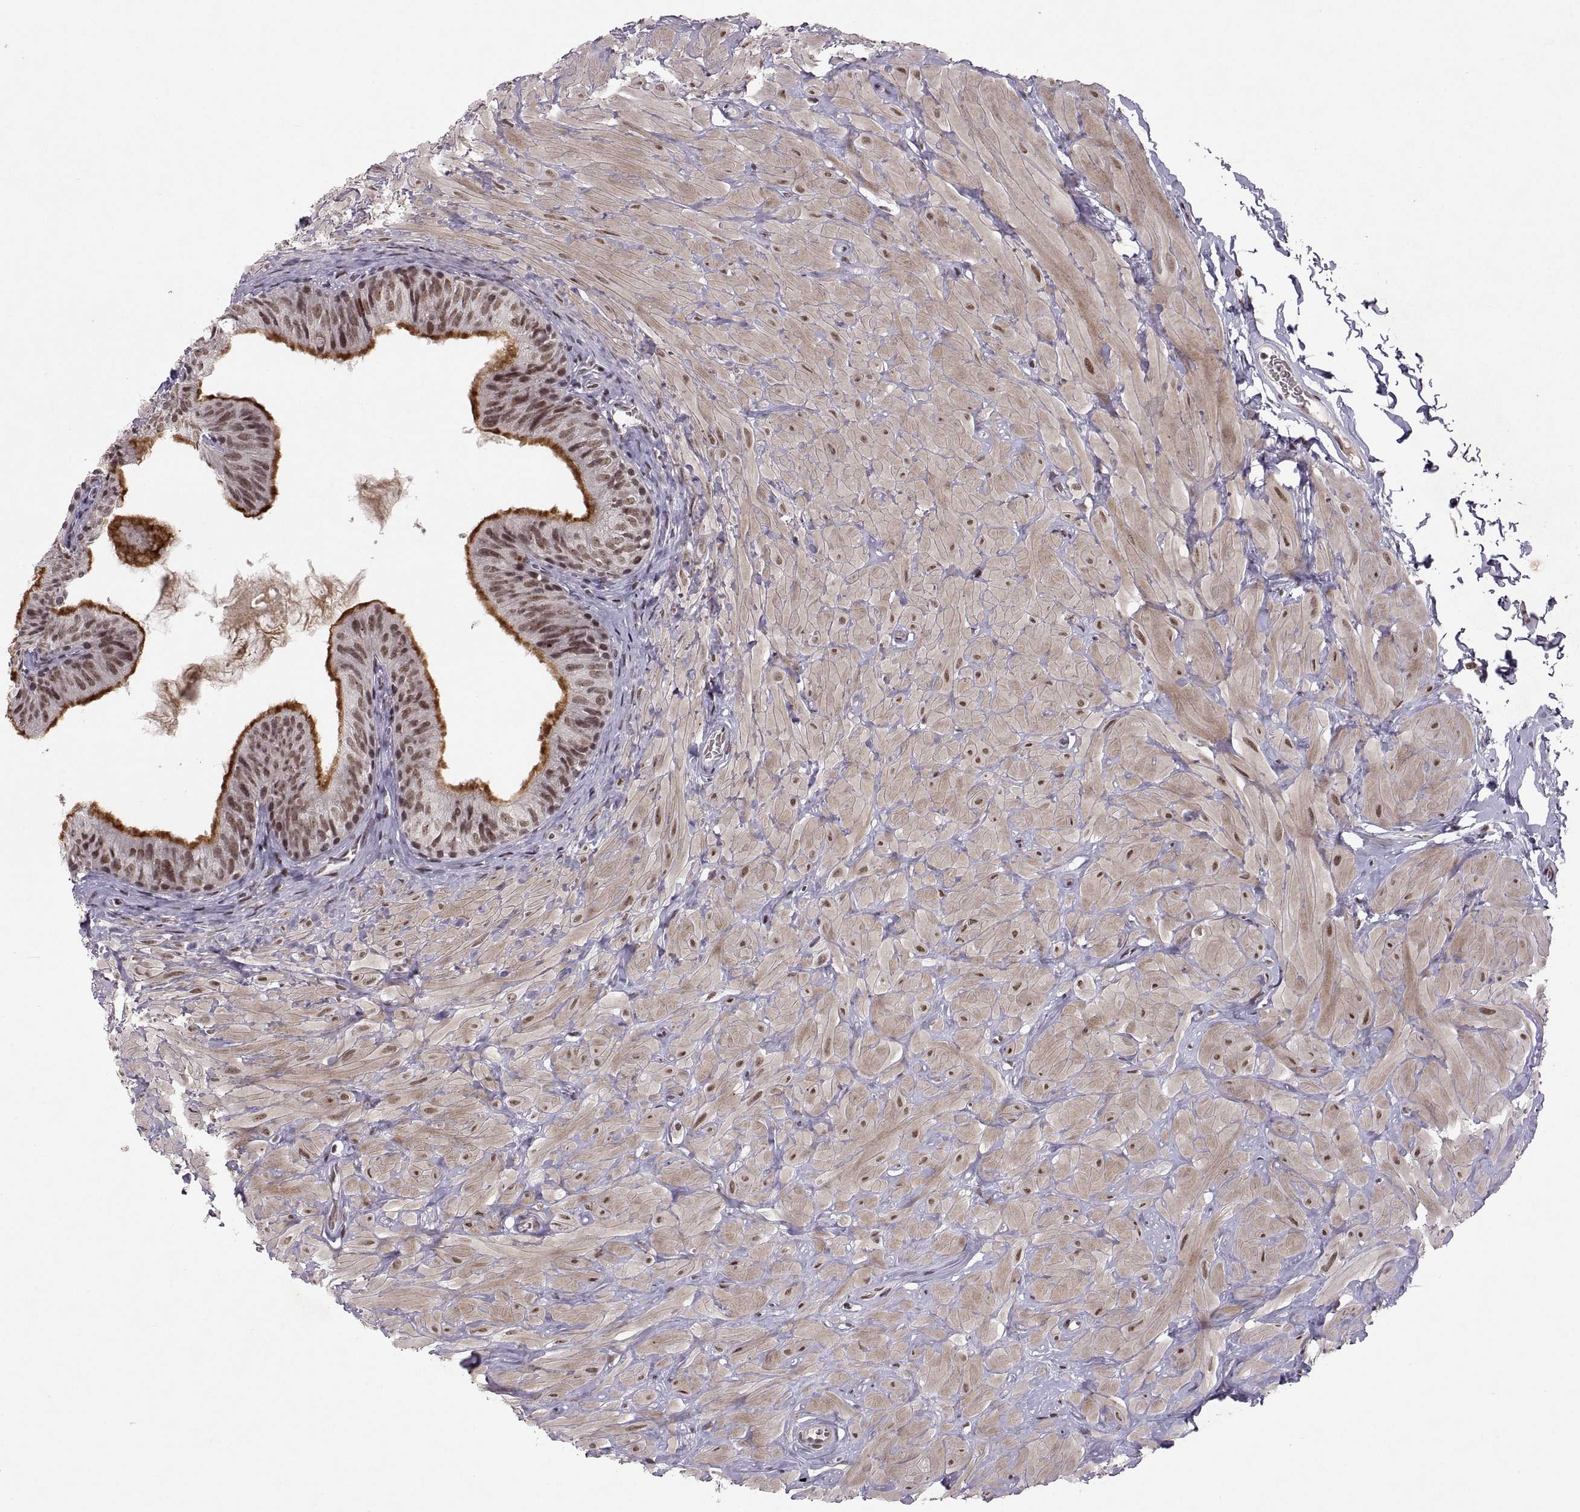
{"staining": {"intensity": "moderate", "quantity": "25%-75%", "location": "cytoplasmic/membranous,nuclear"}, "tissue": "epididymis", "cell_type": "Glandular cells", "image_type": "normal", "snomed": [{"axis": "morphology", "description": "Normal tissue, NOS"}, {"axis": "topography", "description": "Epididymis"}, {"axis": "topography", "description": "Vas deferens"}], "caption": "An immunohistochemistry image of unremarkable tissue is shown. Protein staining in brown shows moderate cytoplasmic/membranous,nuclear positivity in epididymis within glandular cells. (Stains: DAB (3,3'-diaminobenzidine) in brown, nuclei in blue, Microscopy: brightfield microscopy at high magnification).", "gene": "MT1E", "patient": {"sex": "male", "age": 23}}